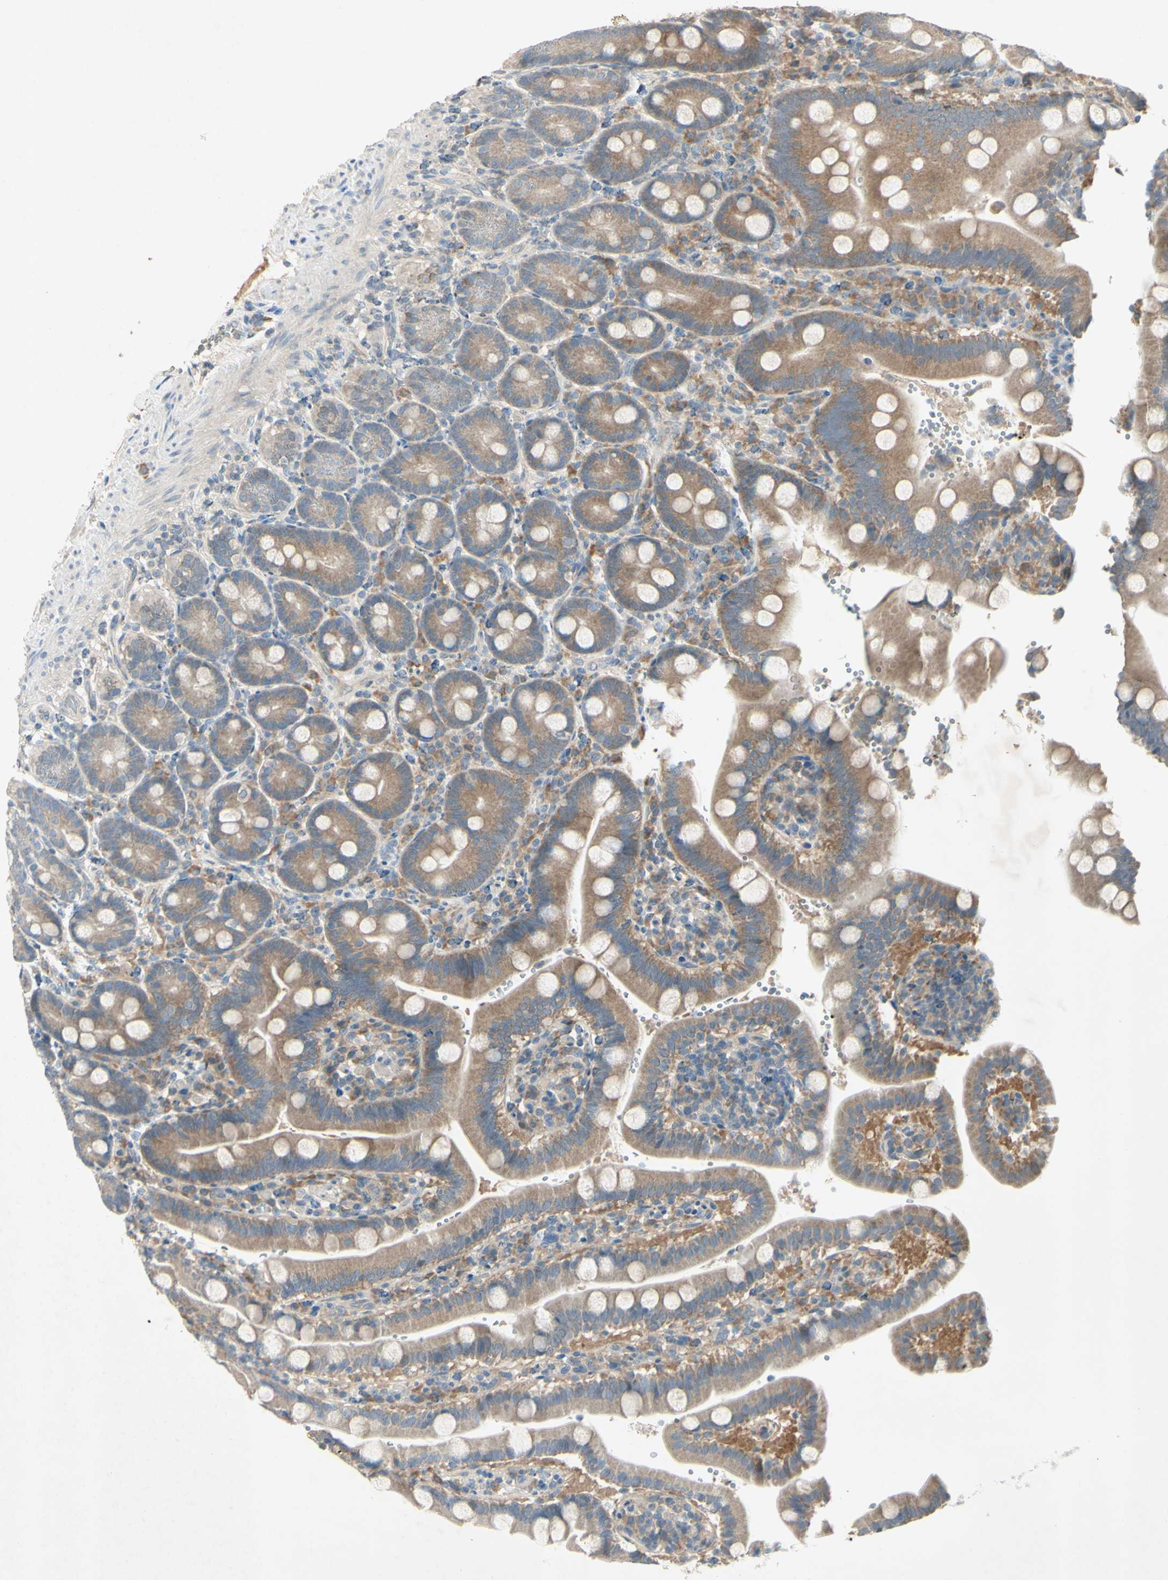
{"staining": {"intensity": "moderate", "quantity": "25%-75%", "location": "cytoplasmic/membranous"}, "tissue": "duodenum", "cell_type": "Glandular cells", "image_type": "normal", "snomed": [{"axis": "morphology", "description": "Normal tissue, NOS"}, {"axis": "topography", "description": "Small intestine, NOS"}], "caption": "This micrograph shows immunohistochemistry (IHC) staining of normal duodenum, with medium moderate cytoplasmic/membranous staining in about 25%-75% of glandular cells.", "gene": "AATK", "patient": {"sex": "female", "age": 71}}